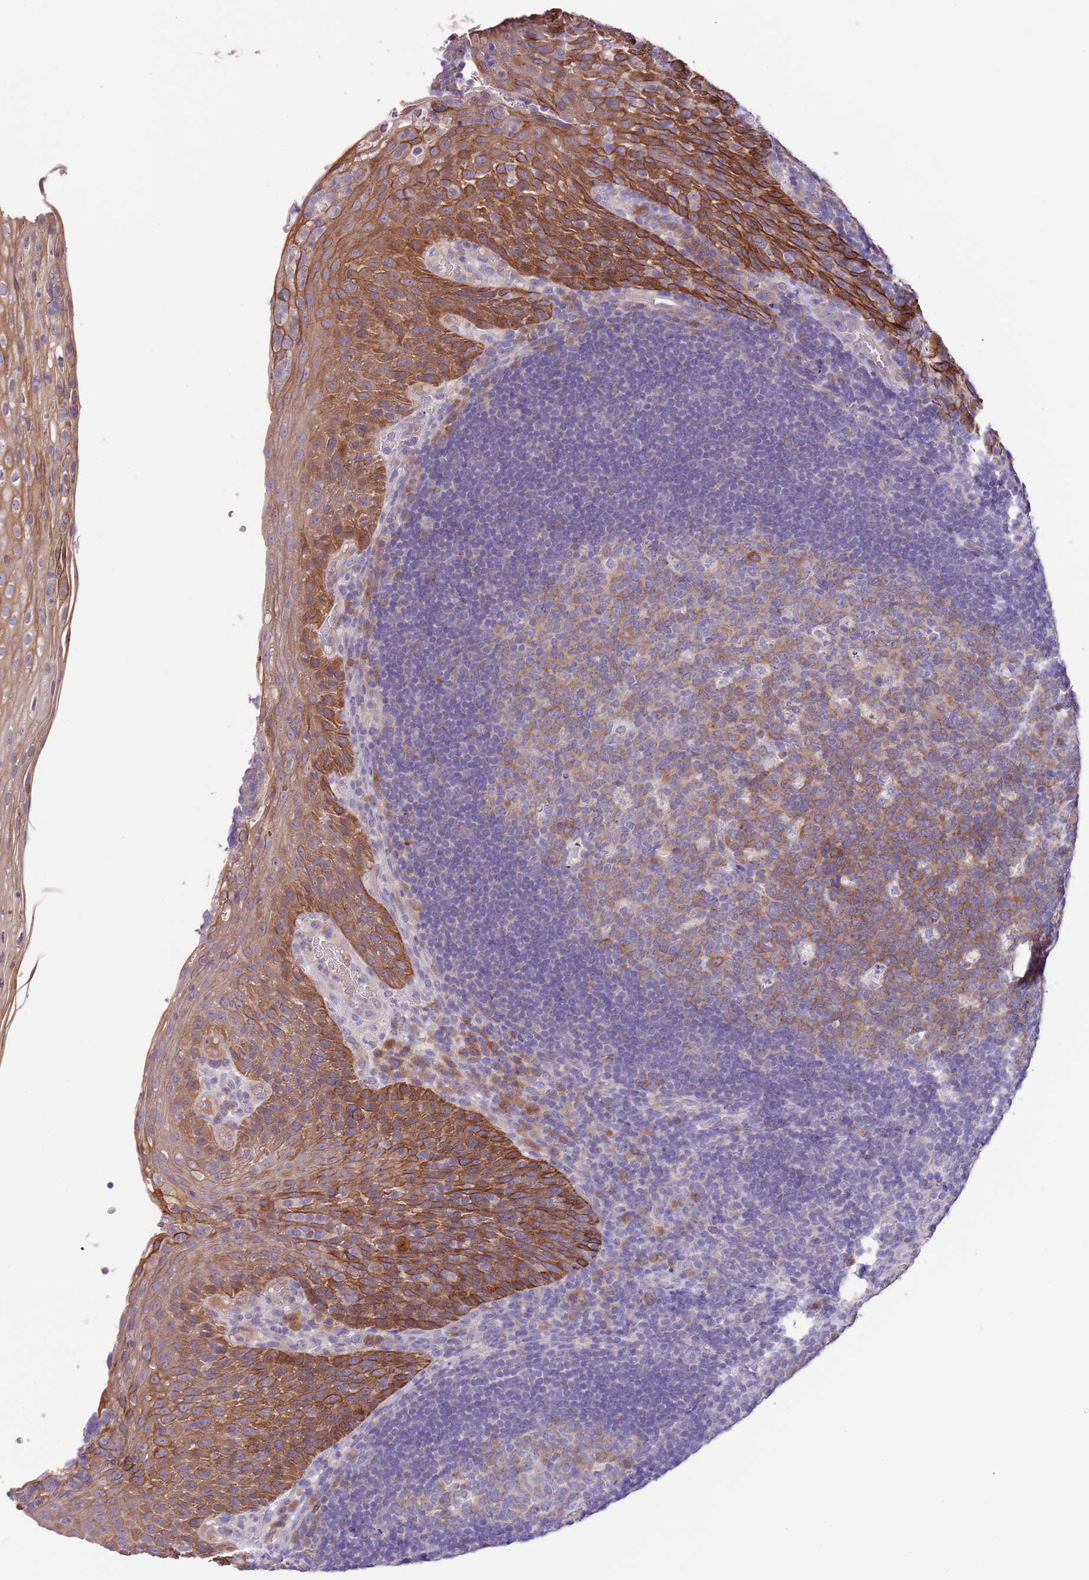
{"staining": {"intensity": "moderate", "quantity": "25%-75%", "location": "cytoplasmic/membranous"}, "tissue": "tonsil", "cell_type": "Germinal center cells", "image_type": "normal", "snomed": [{"axis": "morphology", "description": "Normal tissue, NOS"}, {"axis": "topography", "description": "Tonsil"}], "caption": "Protein analysis of unremarkable tonsil reveals moderate cytoplasmic/membranous positivity in approximately 25%-75% of germinal center cells.", "gene": "ZNF658", "patient": {"sex": "male", "age": 17}}